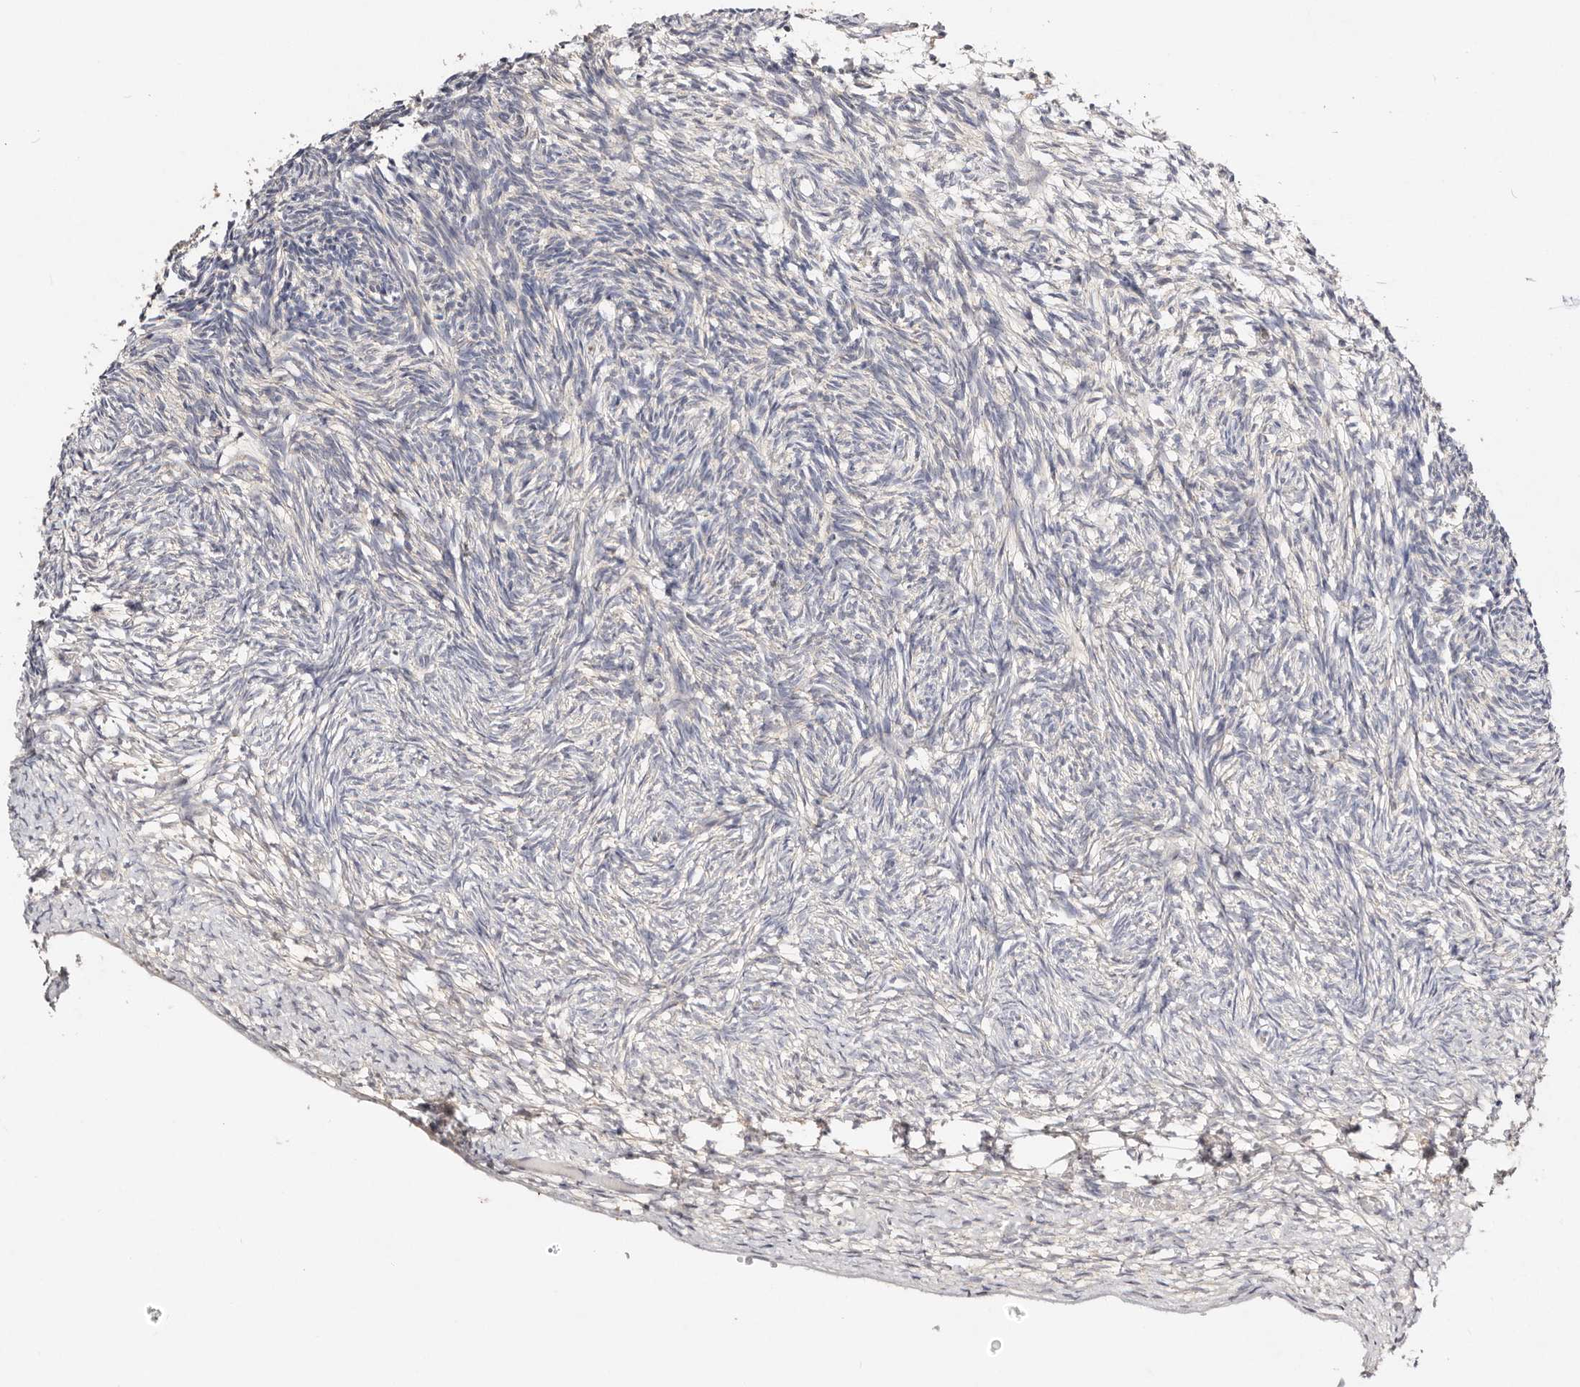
{"staining": {"intensity": "weak", "quantity": ">75%", "location": "cytoplasmic/membranous"}, "tissue": "ovary", "cell_type": "Follicle cells", "image_type": "normal", "snomed": [{"axis": "morphology", "description": "Normal tissue, NOS"}, {"axis": "topography", "description": "Ovary"}], "caption": "Protein staining of benign ovary reveals weak cytoplasmic/membranous positivity in about >75% of follicle cells.", "gene": "VIPAS39", "patient": {"sex": "female", "age": 34}}